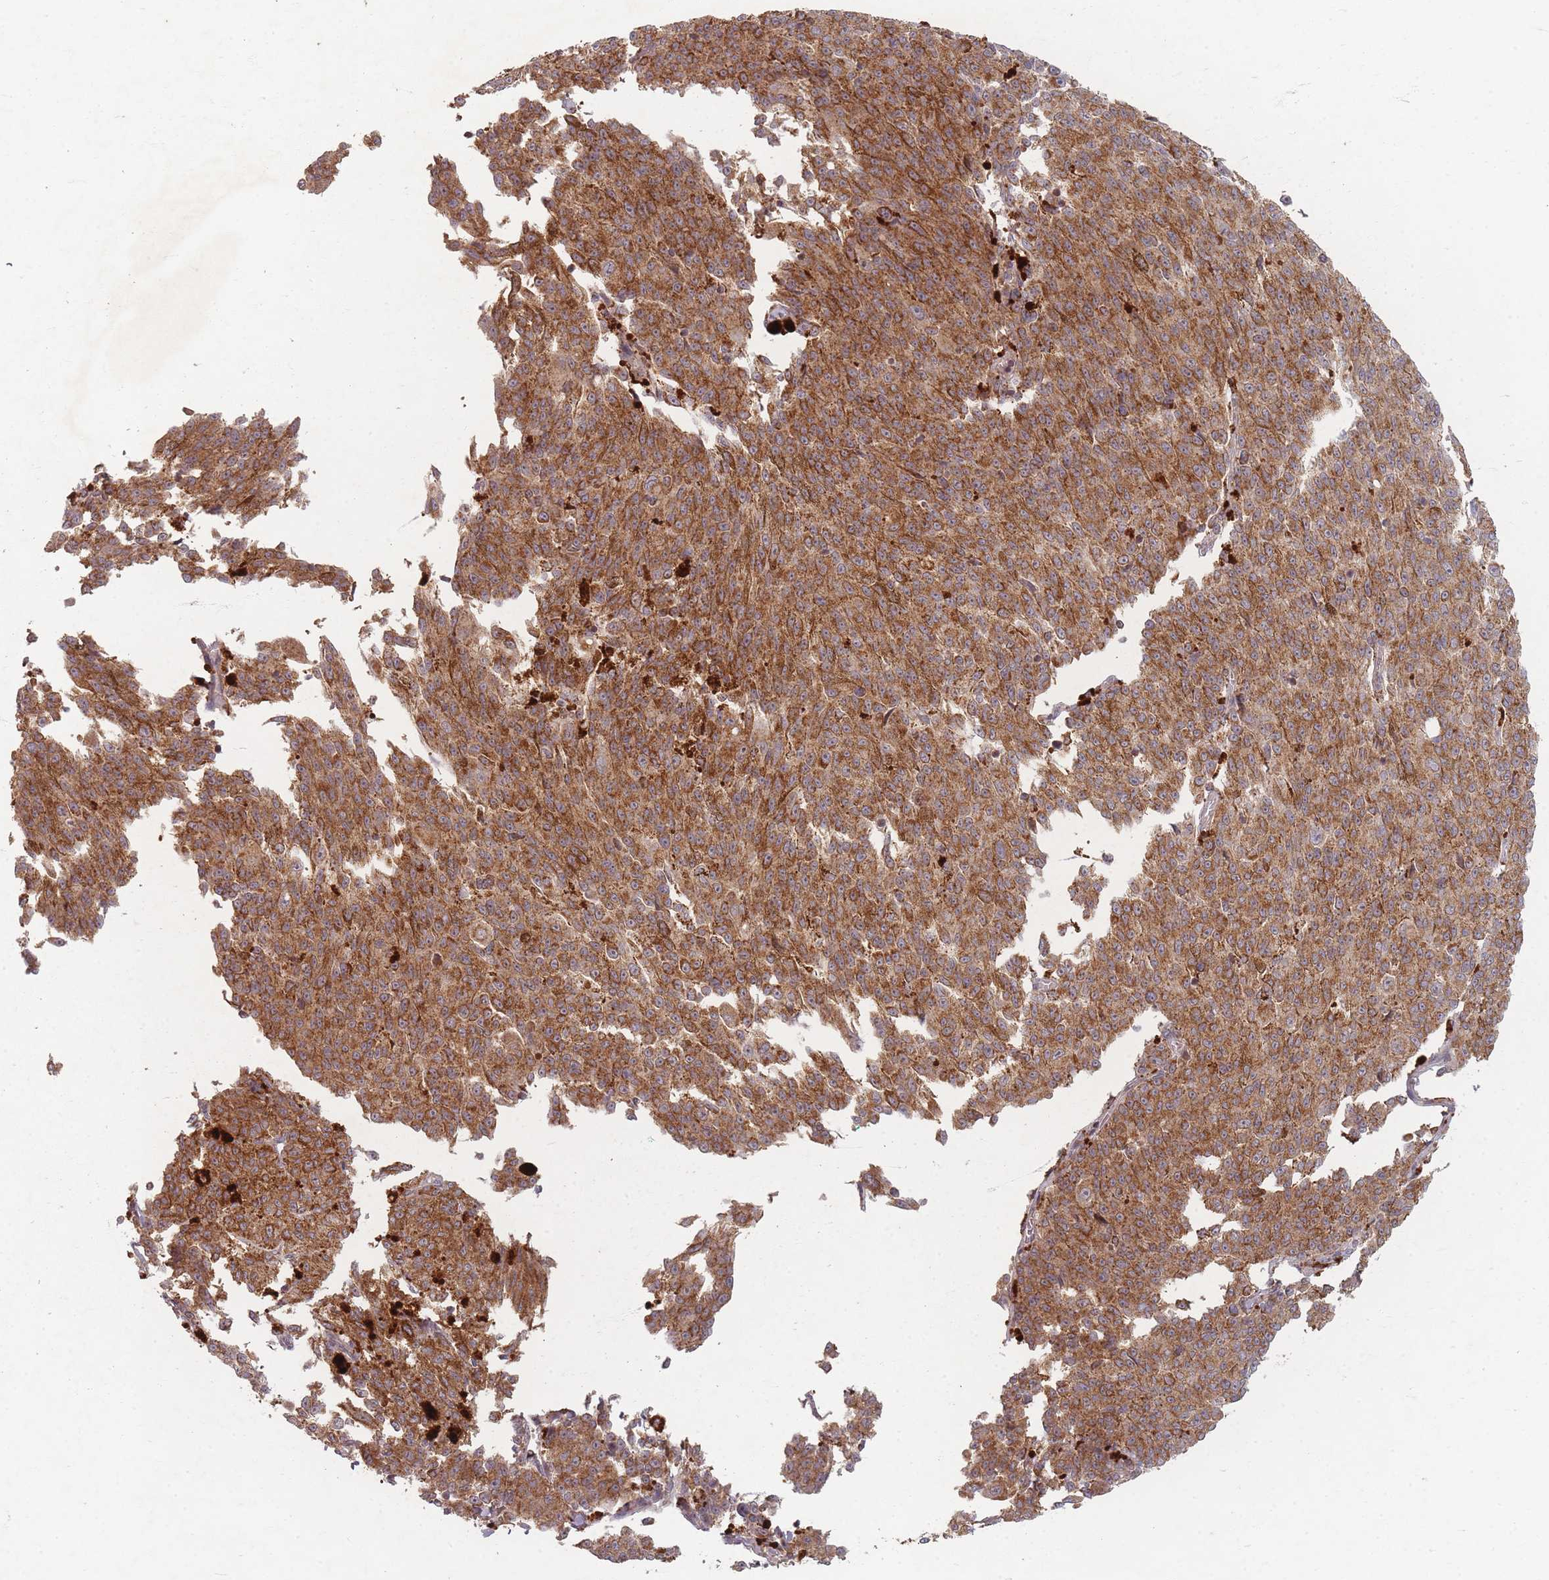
{"staining": {"intensity": "moderate", "quantity": ">75%", "location": "cytoplasmic/membranous"}, "tissue": "melanoma", "cell_type": "Tumor cells", "image_type": "cancer", "snomed": [{"axis": "morphology", "description": "Malignant melanoma, NOS"}, {"axis": "topography", "description": "Skin"}], "caption": "Protein expression analysis of human malignant melanoma reveals moderate cytoplasmic/membranous positivity in approximately >75% of tumor cells. (DAB (3,3'-diaminobenzidine) IHC, brown staining for protein, blue staining for nuclei).", "gene": "RADX", "patient": {"sex": "female", "age": 52}}